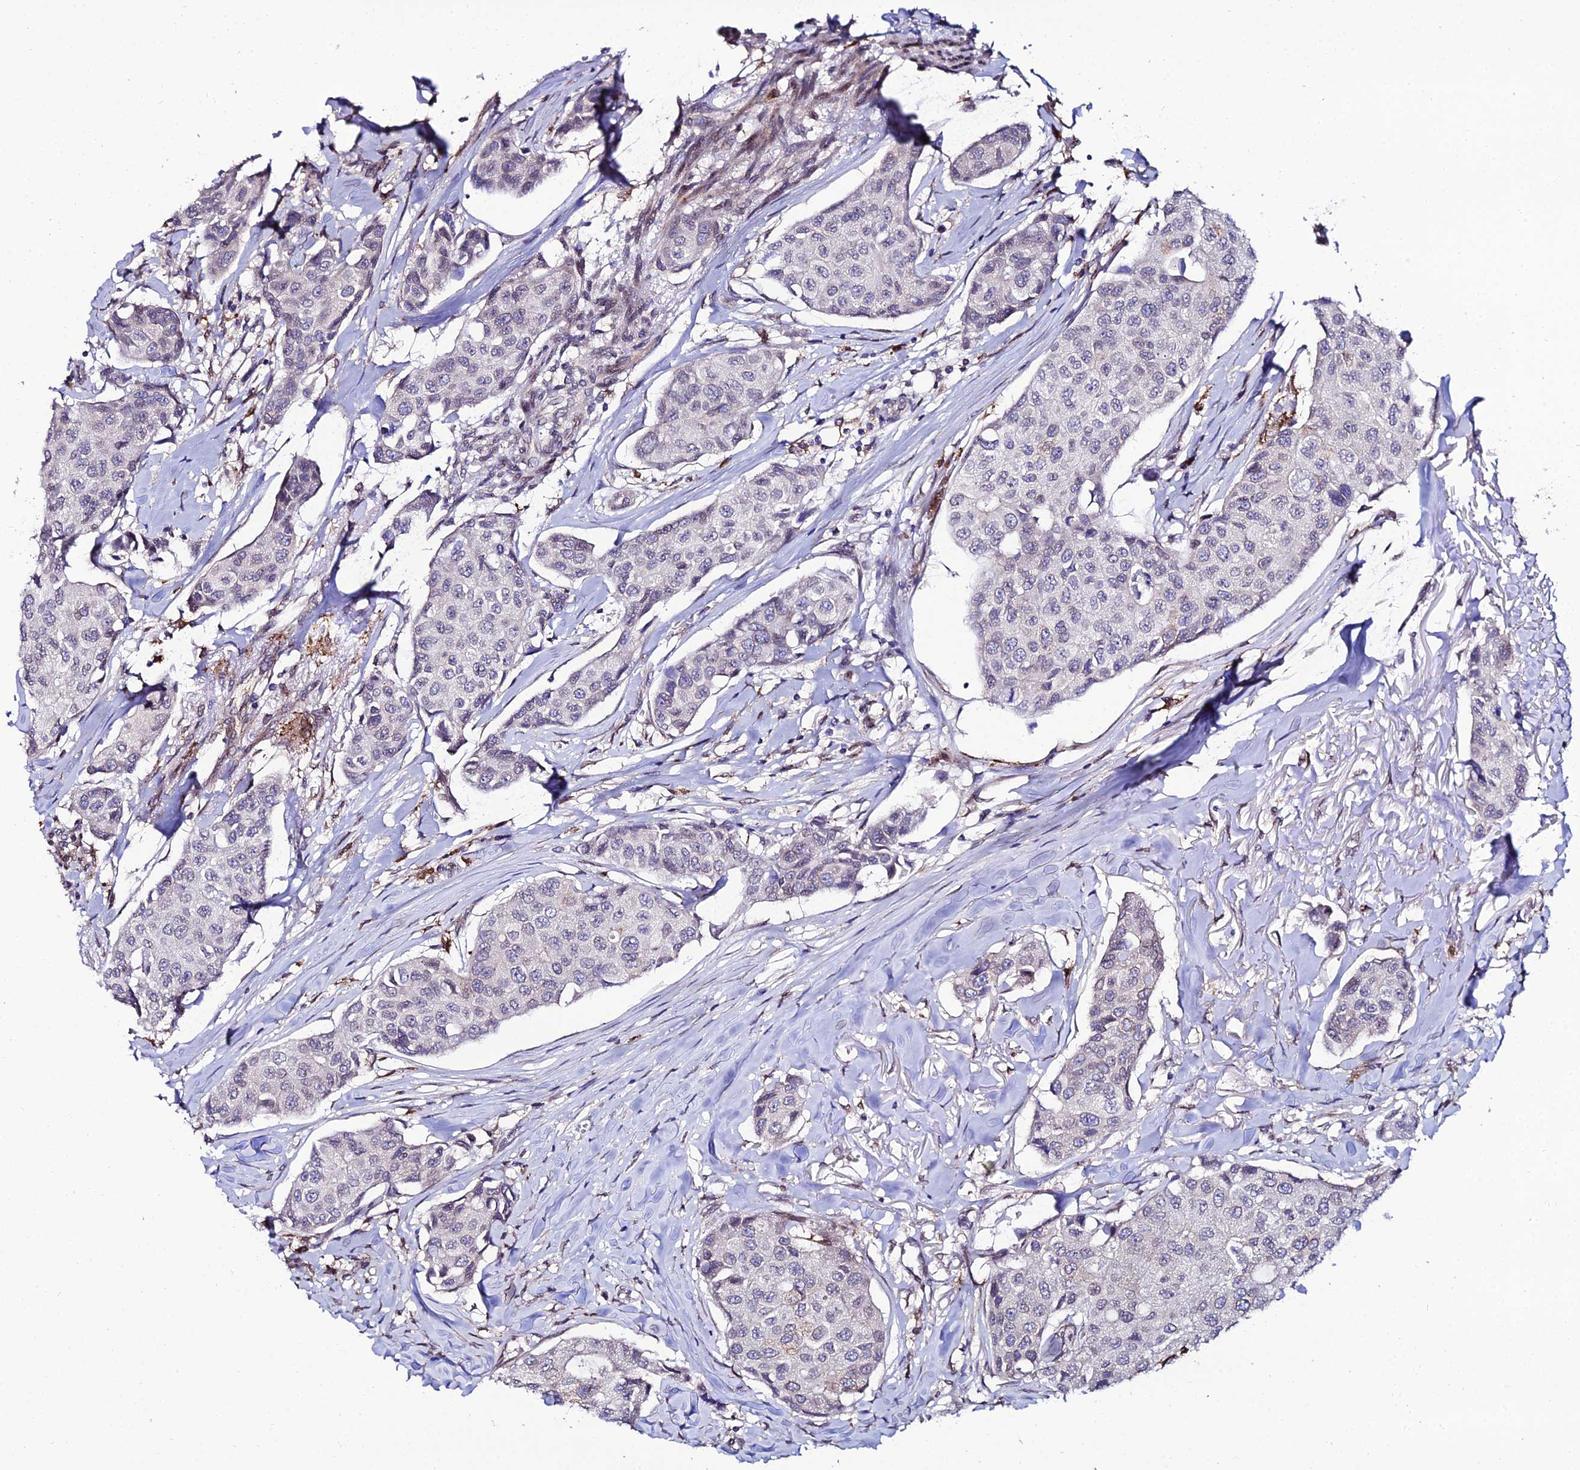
{"staining": {"intensity": "negative", "quantity": "none", "location": "none"}, "tissue": "breast cancer", "cell_type": "Tumor cells", "image_type": "cancer", "snomed": [{"axis": "morphology", "description": "Duct carcinoma"}, {"axis": "topography", "description": "Breast"}], "caption": "A high-resolution image shows IHC staining of breast cancer, which exhibits no significant expression in tumor cells. (Stains: DAB immunohistochemistry (IHC) with hematoxylin counter stain, Microscopy: brightfield microscopy at high magnification).", "gene": "DDX19A", "patient": {"sex": "female", "age": 80}}